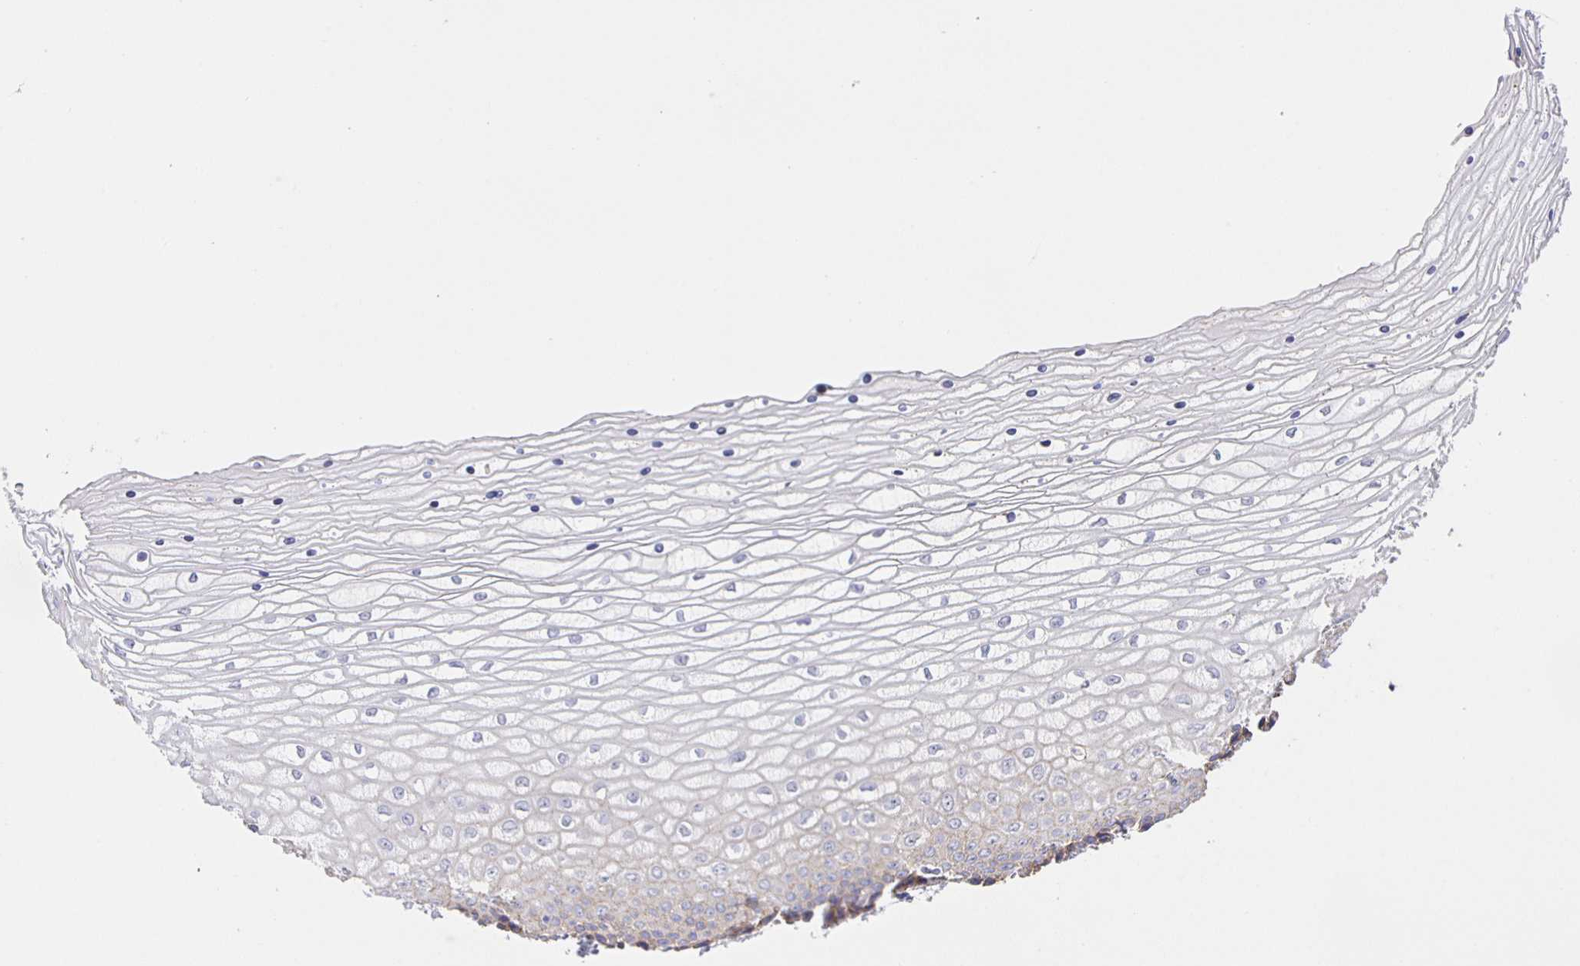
{"staining": {"intensity": "weak", "quantity": "25%-75%", "location": "cytoplasmic/membranous"}, "tissue": "vagina", "cell_type": "Squamous epithelial cells", "image_type": "normal", "snomed": [{"axis": "morphology", "description": "Normal tissue, NOS"}, {"axis": "topography", "description": "Vagina"}], "caption": "Approximately 25%-75% of squamous epithelial cells in normal human vagina exhibit weak cytoplasmic/membranous protein positivity as visualized by brown immunohistochemical staining.", "gene": "JMJD4", "patient": {"sex": "female", "age": 45}}